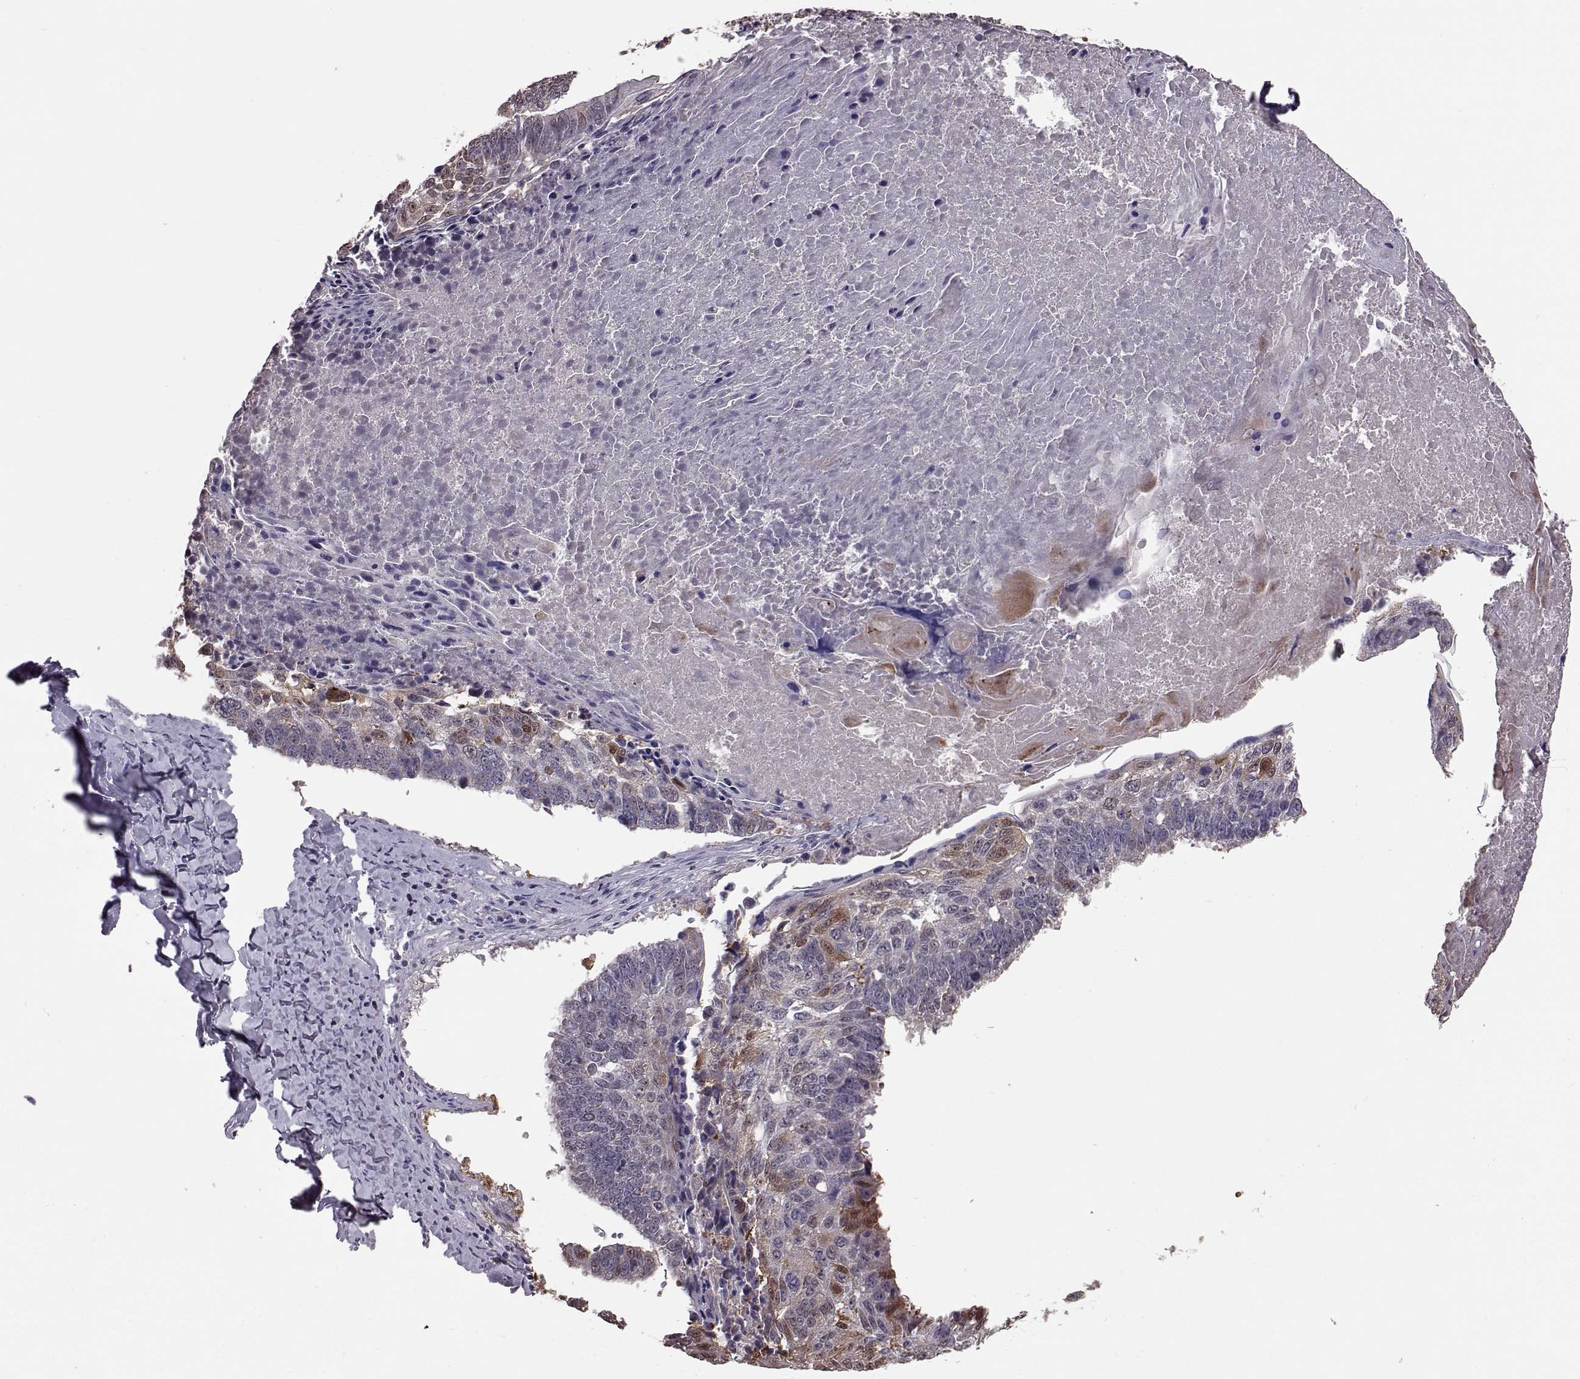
{"staining": {"intensity": "moderate", "quantity": "<25%", "location": "cytoplasmic/membranous,nuclear"}, "tissue": "lung cancer", "cell_type": "Tumor cells", "image_type": "cancer", "snomed": [{"axis": "morphology", "description": "Squamous cell carcinoma, NOS"}, {"axis": "topography", "description": "Lung"}], "caption": "The histopathology image displays a brown stain indicating the presence of a protein in the cytoplasmic/membranous and nuclear of tumor cells in lung cancer (squamous cell carcinoma). Nuclei are stained in blue.", "gene": "ALDH3A1", "patient": {"sex": "male", "age": 73}}